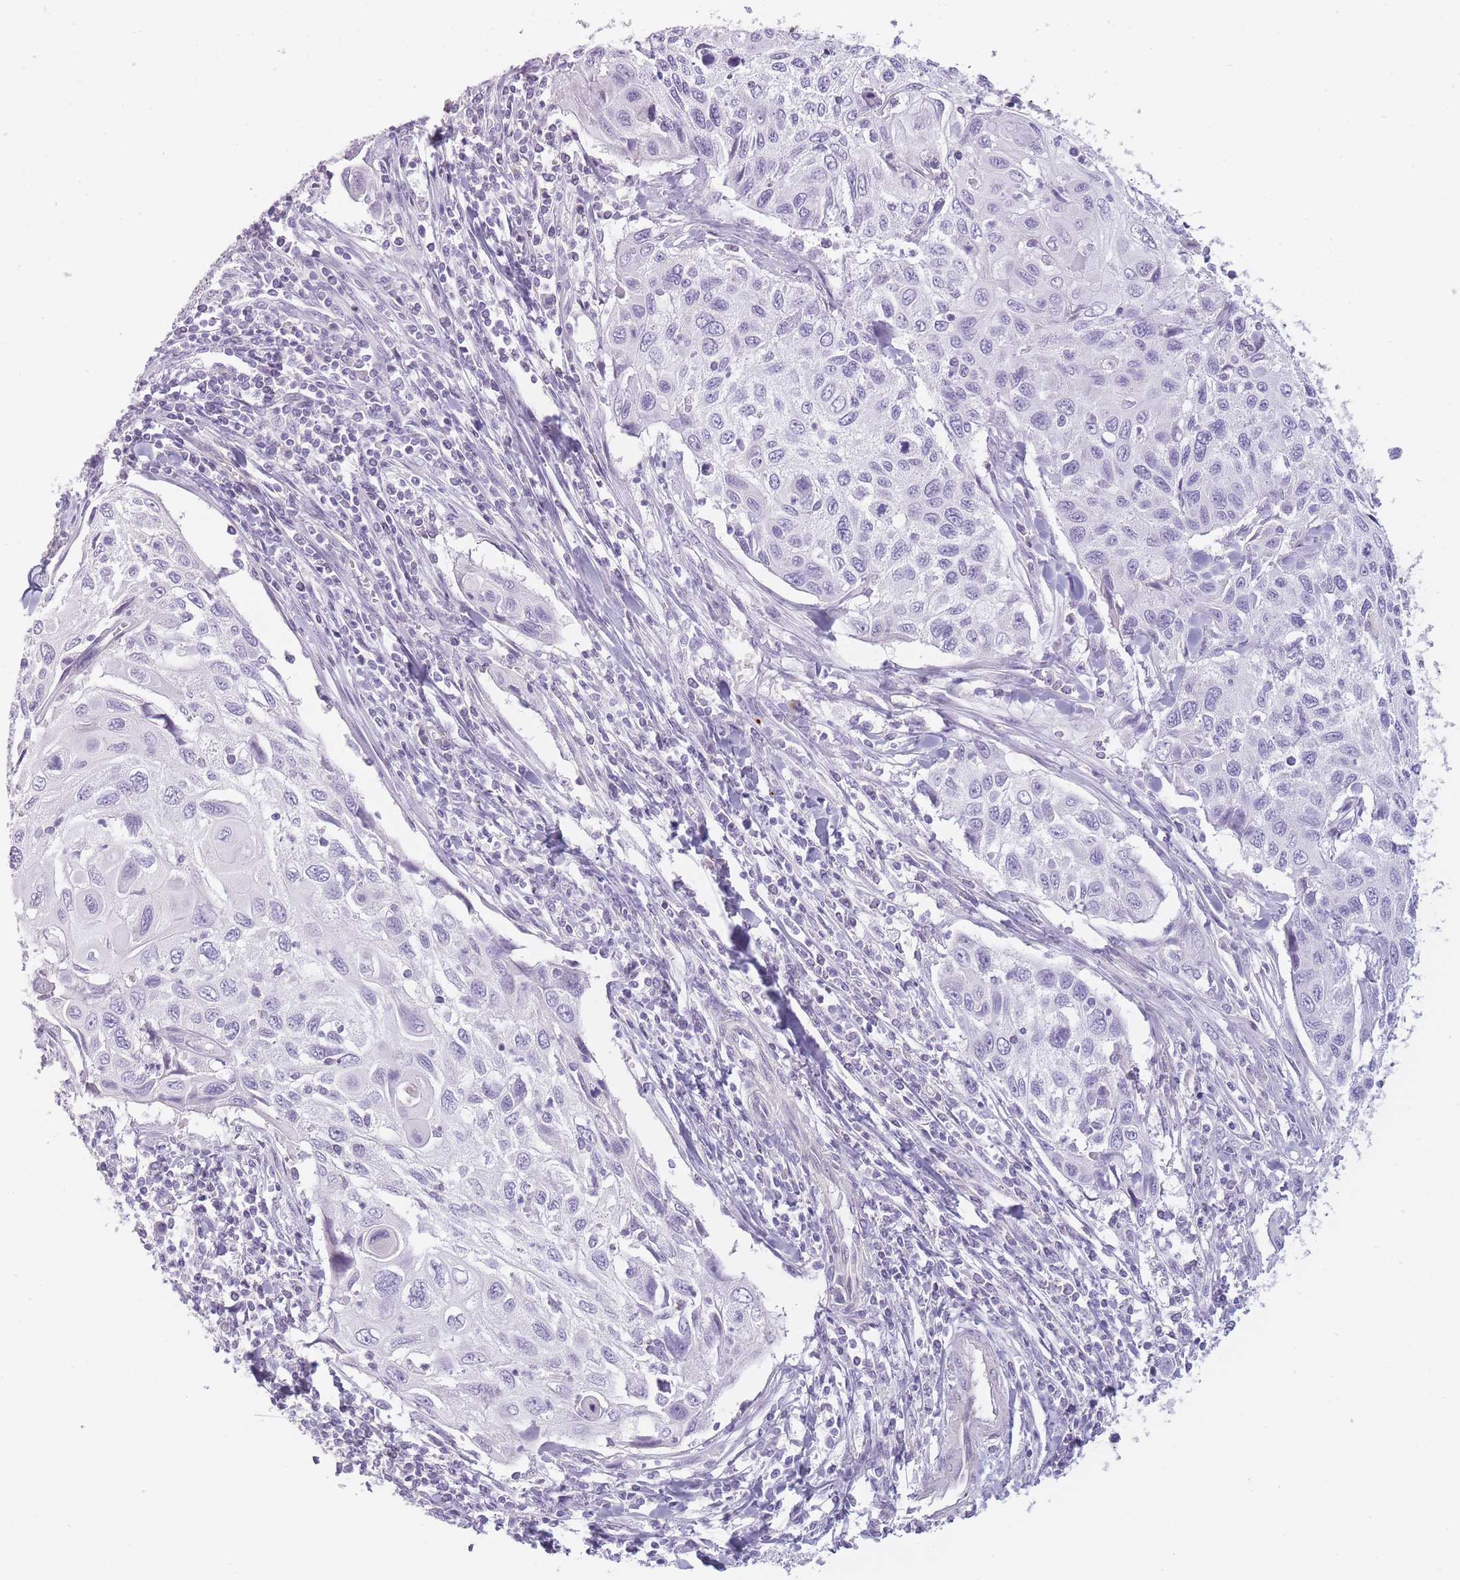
{"staining": {"intensity": "negative", "quantity": "none", "location": "none"}, "tissue": "cervical cancer", "cell_type": "Tumor cells", "image_type": "cancer", "snomed": [{"axis": "morphology", "description": "Squamous cell carcinoma, NOS"}, {"axis": "topography", "description": "Cervix"}], "caption": "Immunohistochemistry (IHC) histopathology image of neoplastic tissue: human squamous cell carcinoma (cervical) stained with DAB demonstrates no significant protein staining in tumor cells.", "gene": "GGT1", "patient": {"sex": "female", "age": 70}}